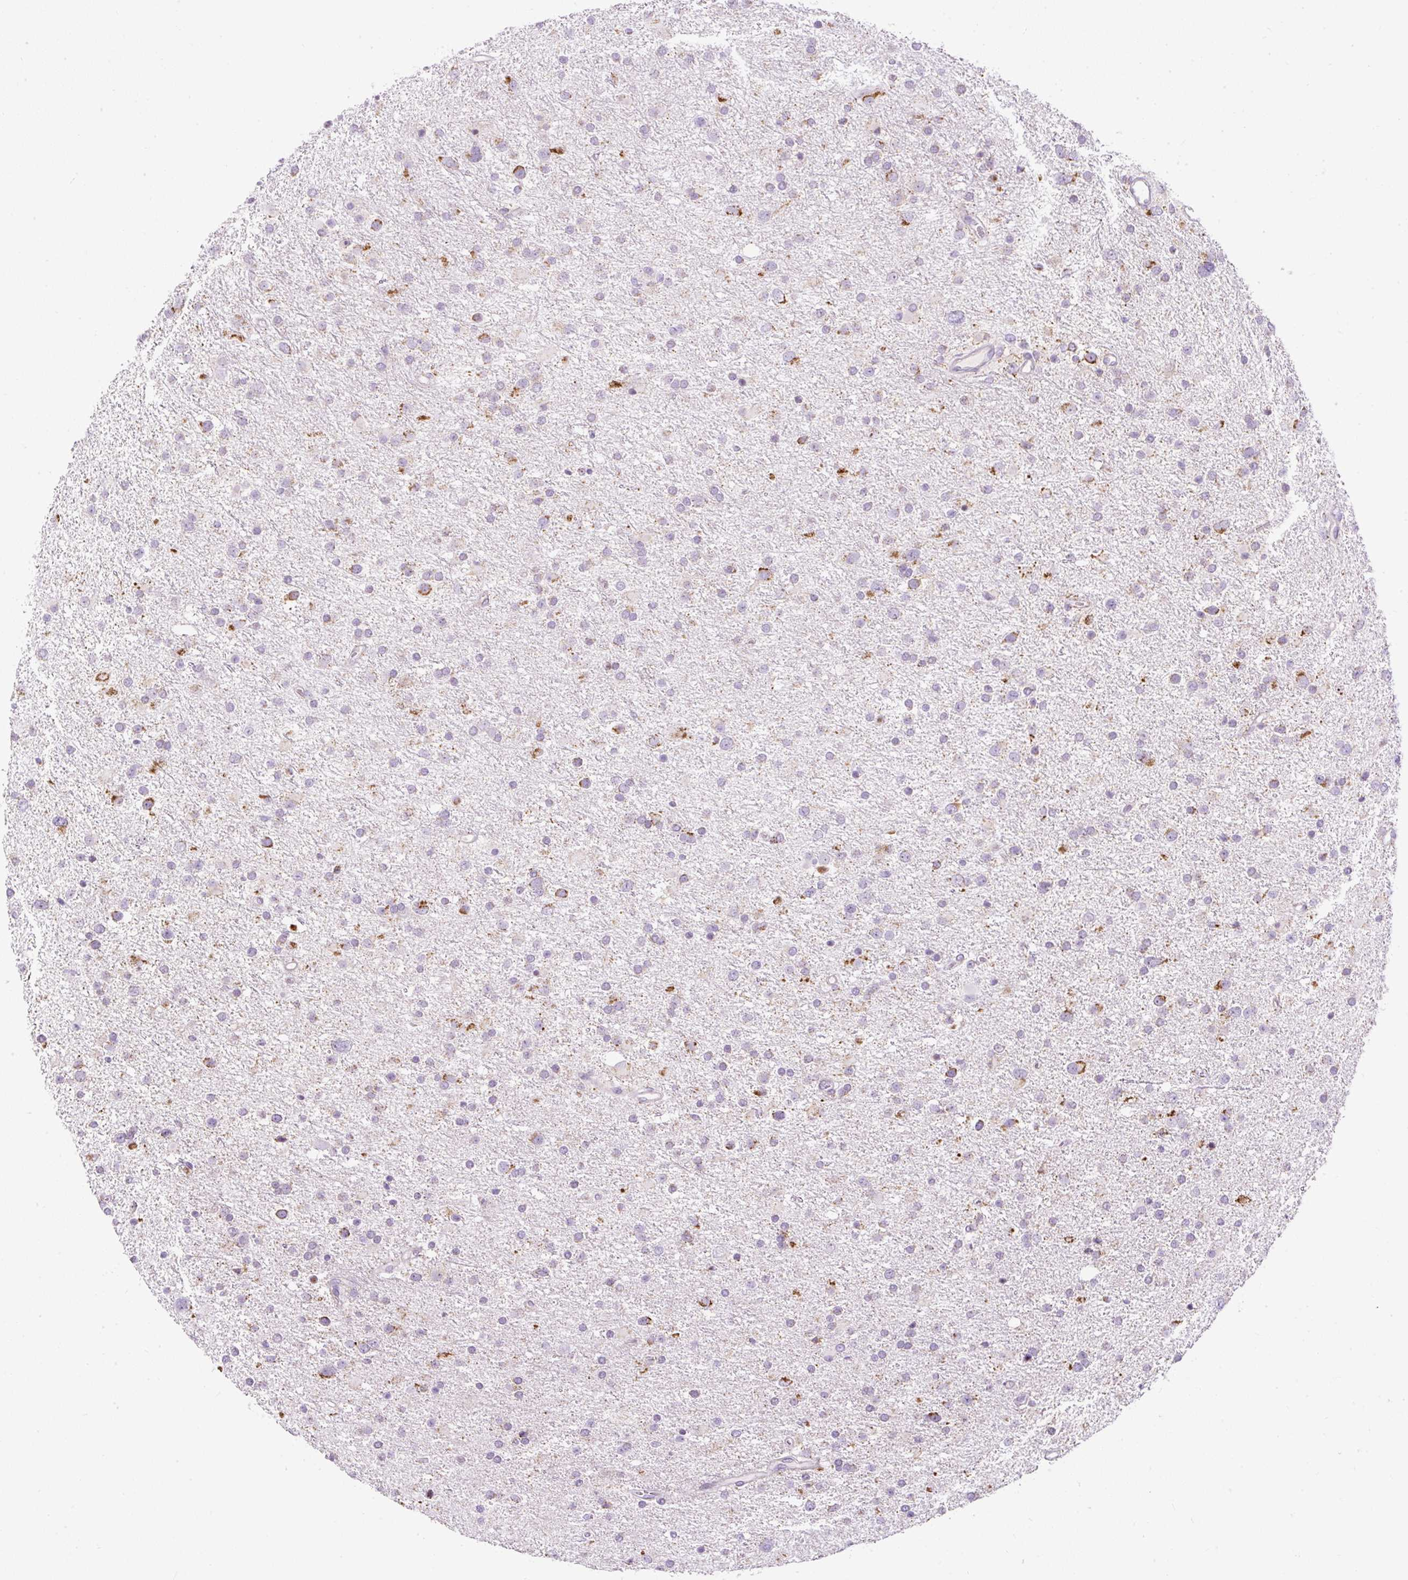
{"staining": {"intensity": "moderate", "quantity": "<25%", "location": "cytoplasmic/membranous"}, "tissue": "glioma", "cell_type": "Tumor cells", "image_type": "cancer", "snomed": [{"axis": "morphology", "description": "Glioma, malignant, Low grade"}, {"axis": "topography", "description": "Brain"}], "caption": "A brown stain highlights moderate cytoplasmic/membranous expression of a protein in malignant low-grade glioma tumor cells. (DAB IHC, brown staining for protein, blue staining for nuclei).", "gene": "FMC1", "patient": {"sex": "female", "age": 32}}